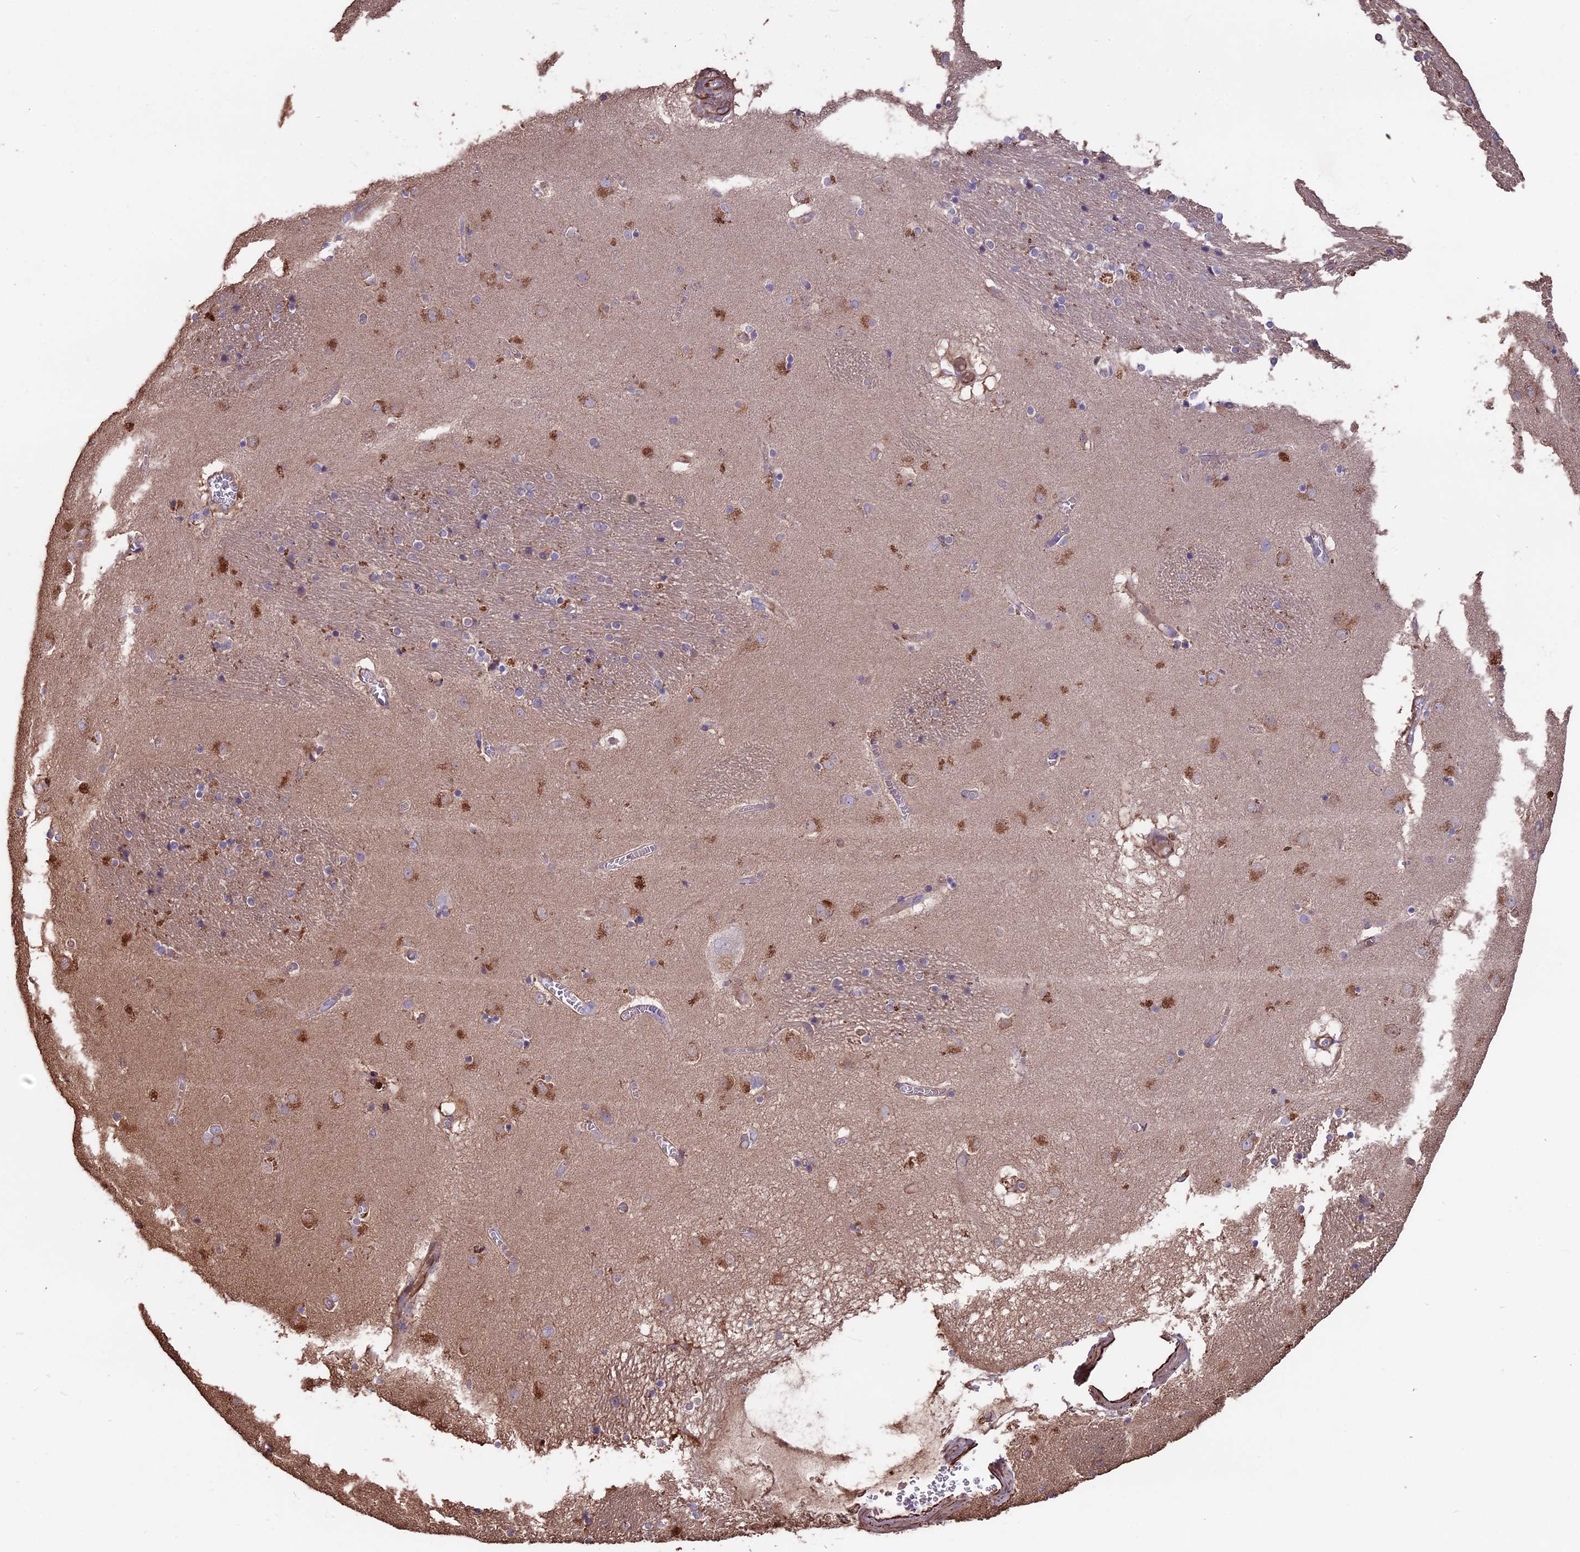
{"staining": {"intensity": "negative", "quantity": "none", "location": "none"}, "tissue": "caudate", "cell_type": "Glial cells", "image_type": "normal", "snomed": [{"axis": "morphology", "description": "Normal tissue, NOS"}, {"axis": "topography", "description": "Lateral ventricle wall"}], "caption": "There is no significant expression in glial cells of caudate. Brightfield microscopy of IHC stained with DAB (brown) and hematoxylin (blue), captured at high magnification.", "gene": "SEH1L", "patient": {"sex": "male", "age": 70}}